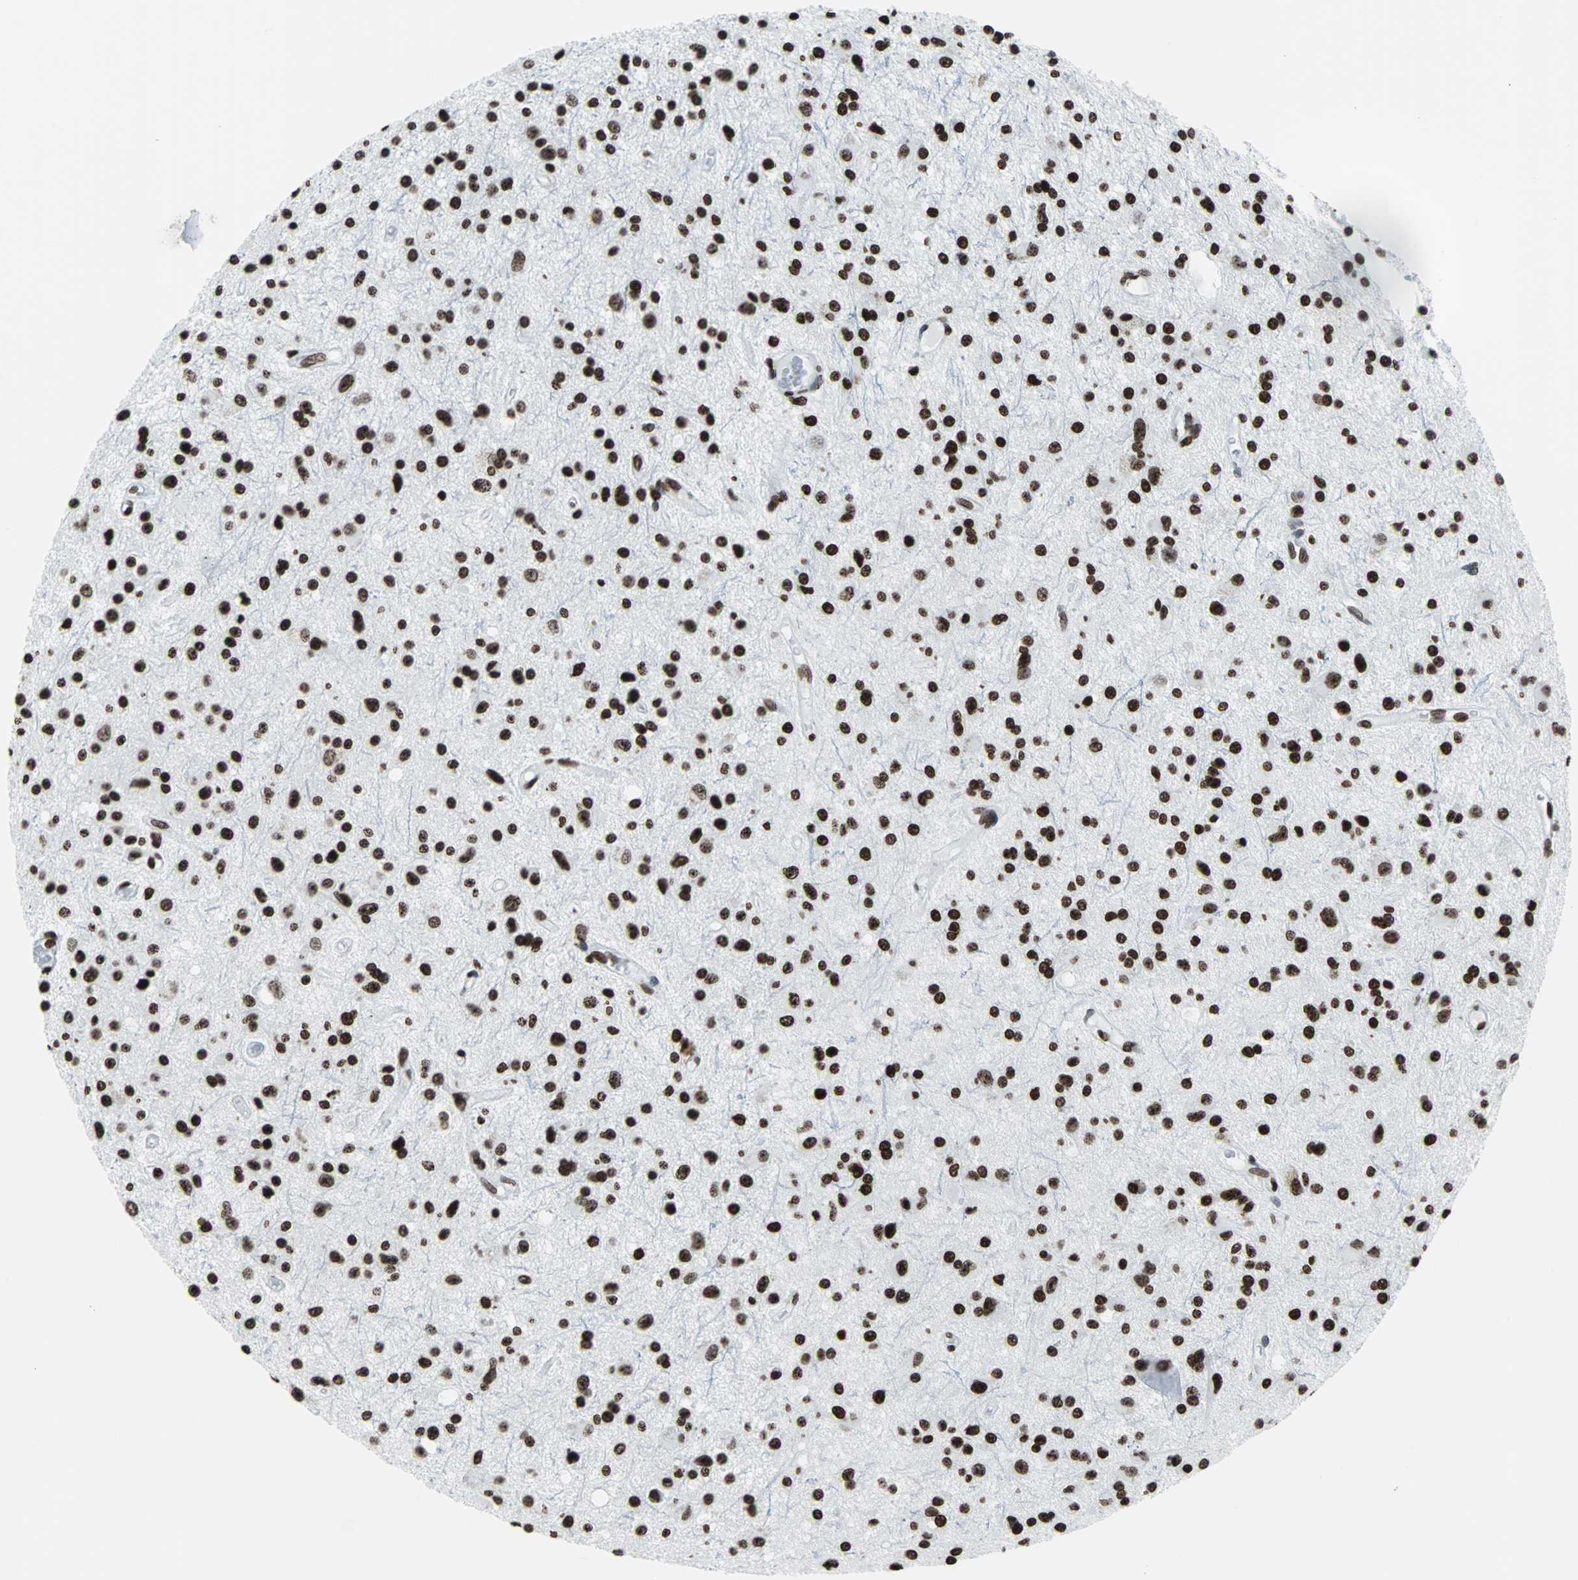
{"staining": {"intensity": "strong", "quantity": ">75%", "location": "nuclear"}, "tissue": "glioma", "cell_type": "Tumor cells", "image_type": "cancer", "snomed": [{"axis": "morphology", "description": "Glioma, malignant, Low grade"}, {"axis": "topography", "description": "Brain"}], "caption": "Malignant low-grade glioma tissue shows strong nuclear staining in about >75% of tumor cells", "gene": "H2BC18", "patient": {"sex": "male", "age": 58}}